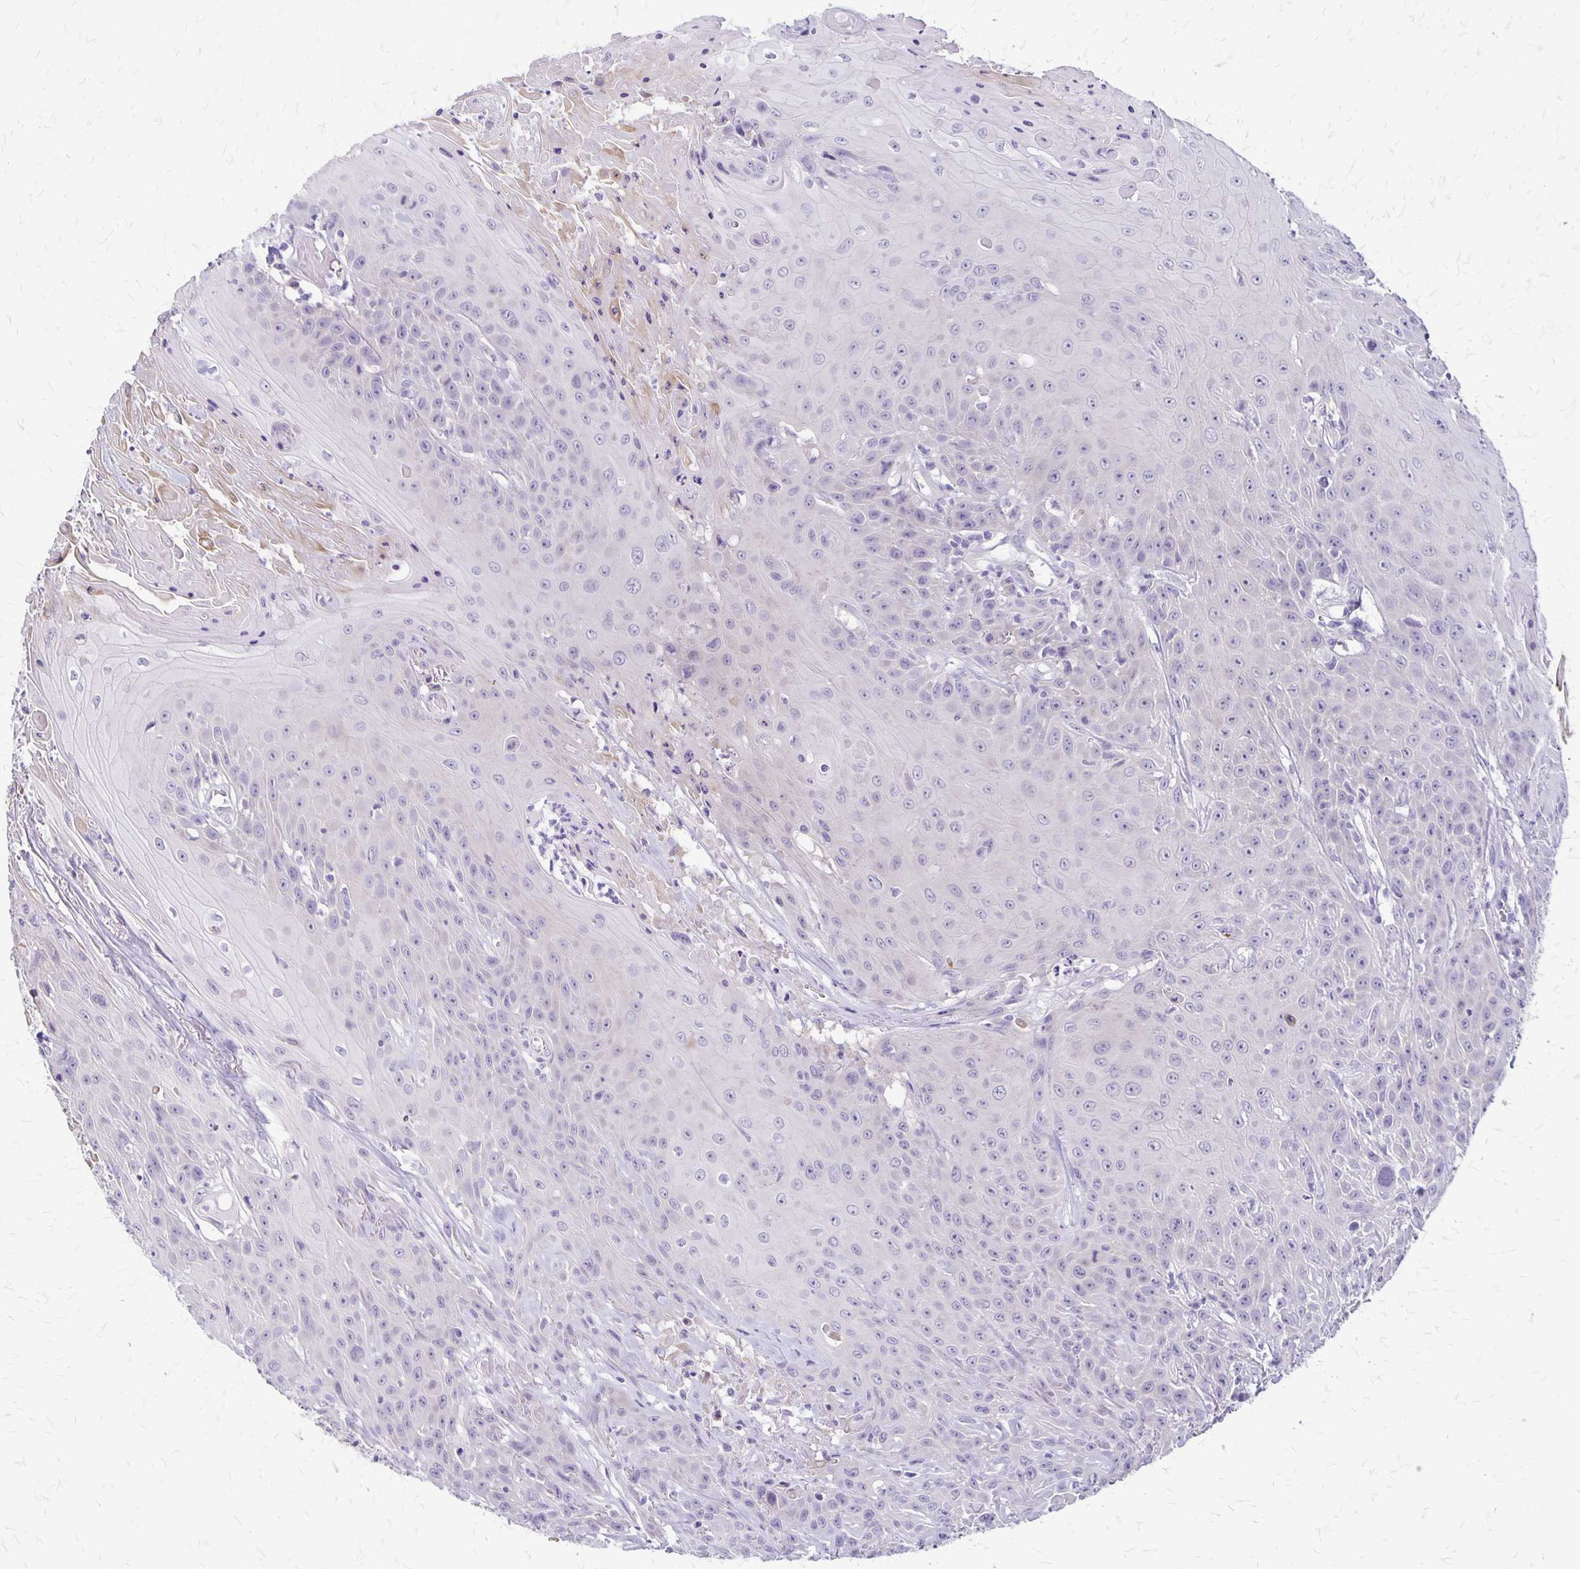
{"staining": {"intensity": "negative", "quantity": "none", "location": "none"}, "tissue": "head and neck cancer", "cell_type": "Tumor cells", "image_type": "cancer", "snomed": [{"axis": "morphology", "description": "Squamous cell carcinoma, NOS"}, {"axis": "topography", "description": "Skin"}, {"axis": "topography", "description": "Head-Neck"}], "caption": "Head and neck cancer was stained to show a protein in brown. There is no significant staining in tumor cells.", "gene": "PLXNB3", "patient": {"sex": "male", "age": 80}}